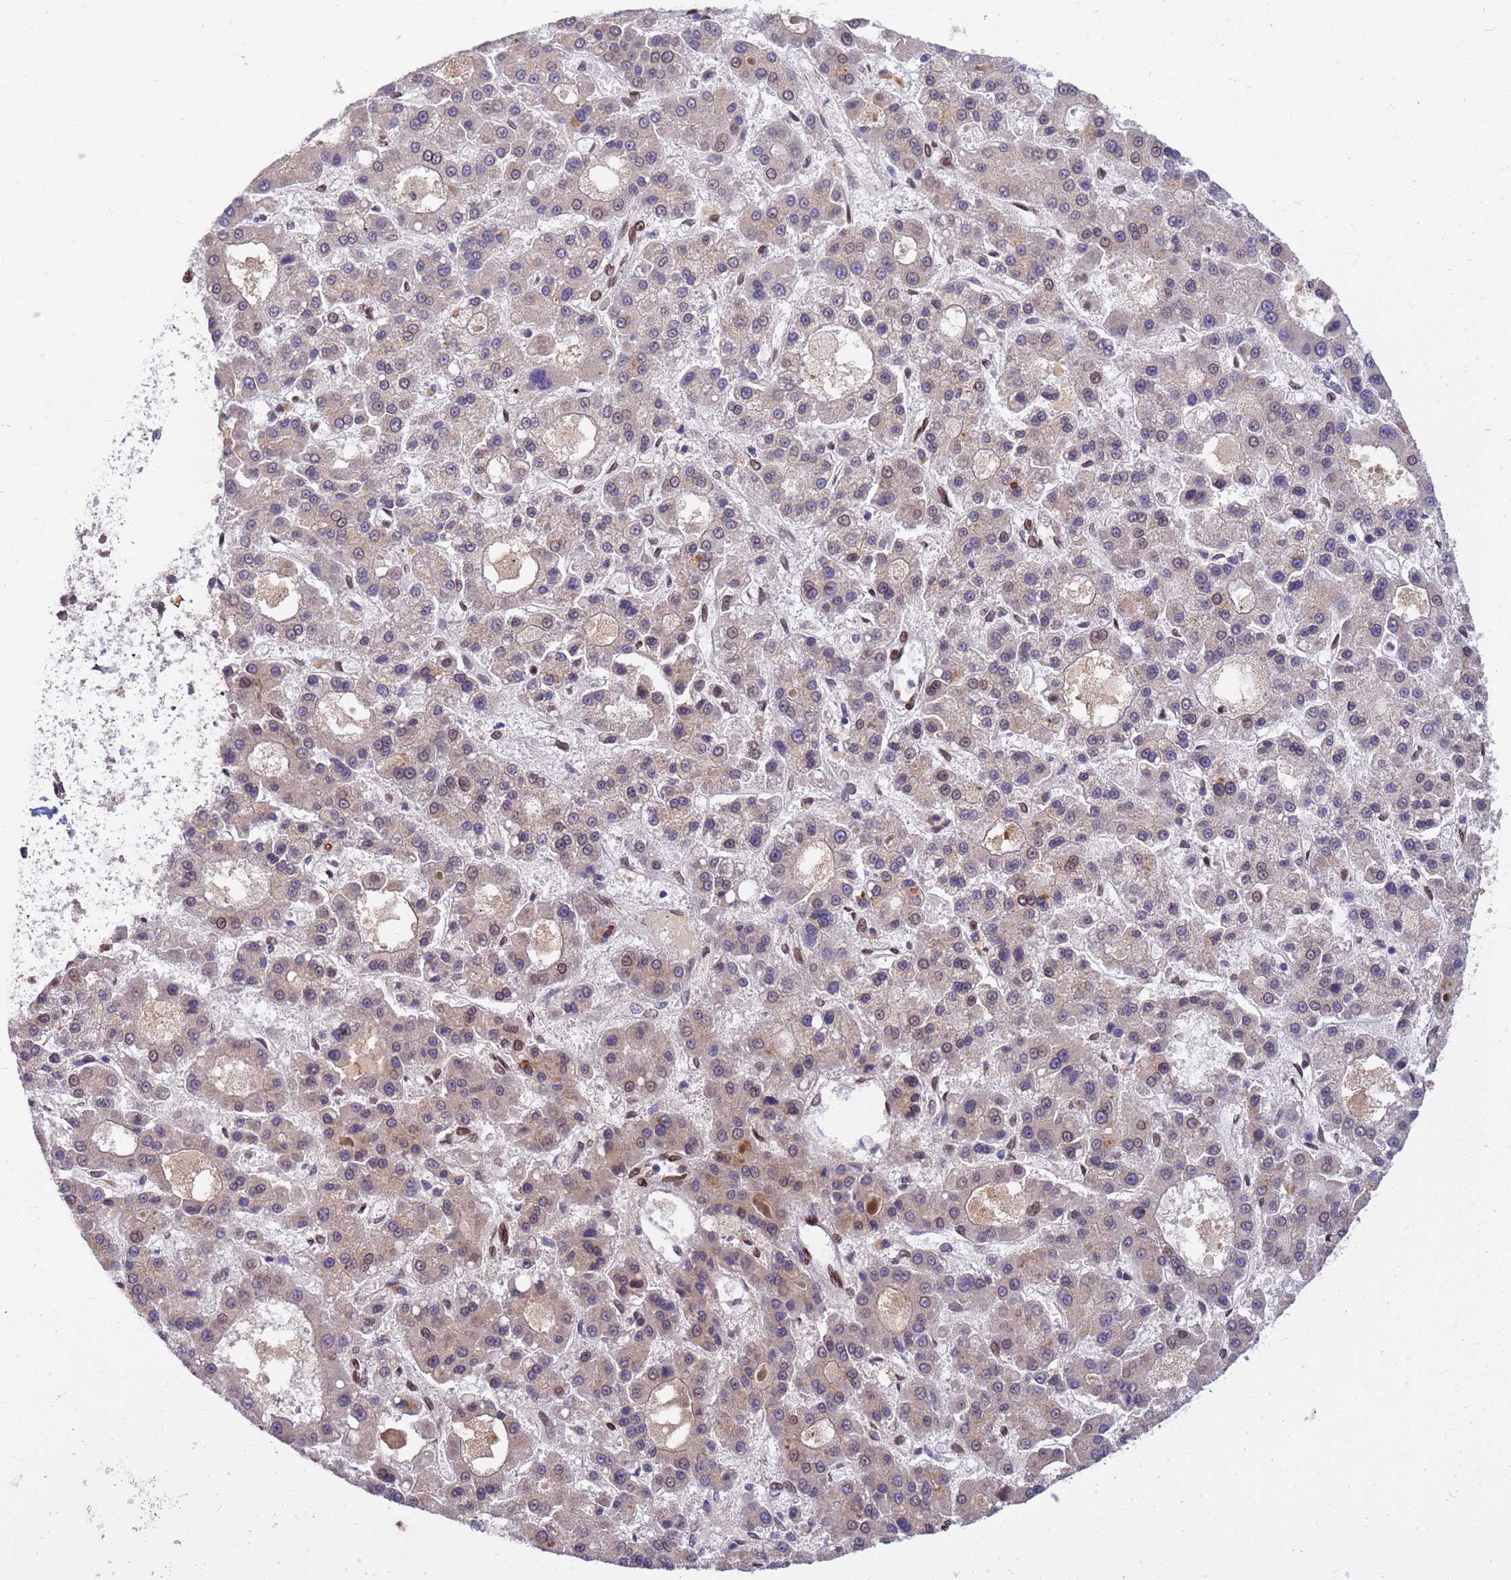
{"staining": {"intensity": "moderate", "quantity": "<25%", "location": "cytoplasmic/membranous,nuclear"}, "tissue": "liver cancer", "cell_type": "Tumor cells", "image_type": "cancer", "snomed": [{"axis": "morphology", "description": "Carcinoma, Hepatocellular, NOS"}, {"axis": "topography", "description": "Liver"}], "caption": "This image exhibits liver cancer (hepatocellular carcinoma) stained with immunohistochemistry to label a protein in brown. The cytoplasmic/membranous and nuclear of tumor cells show moderate positivity for the protein. Nuclei are counter-stained blue.", "gene": "GPR135", "patient": {"sex": "male", "age": 70}}